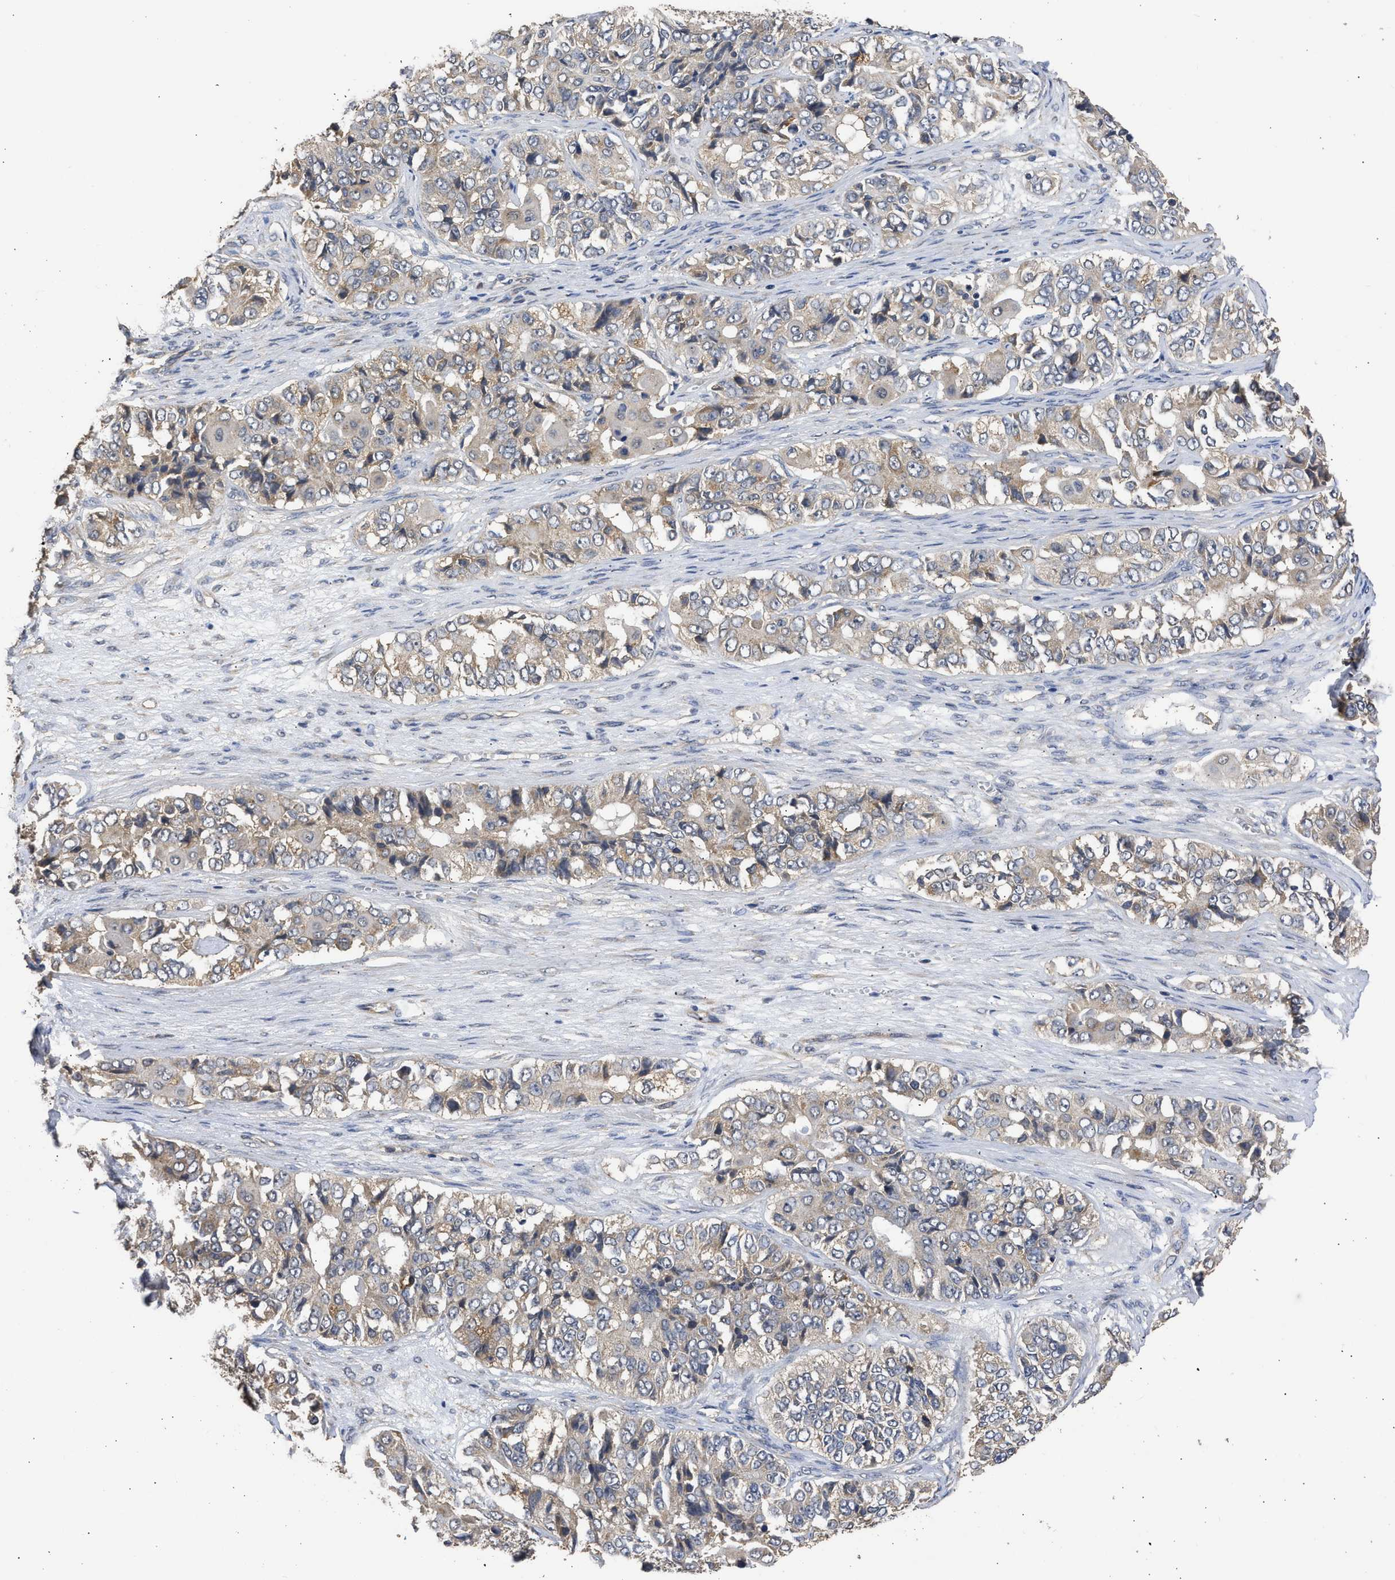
{"staining": {"intensity": "weak", "quantity": "25%-75%", "location": "cytoplasmic/membranous"}, "tissue": "ovarian cancer", "cell_type": "Tumor cells", "image_type": "cancer", "snomed": [{"axis": "morphology", "description": "Carcinoma, endometroid"}, {"axis": "topography", "description": "Ovary"}], "caption": "Immunohistochemical staining of ovarian endometroid carcinoma displays weak cytoplasmic/membranous protein expression in approximately 25%-75% of tumor cells.", "gene": "SPINT2", "patient": {"sex": "female", "age": 51}}